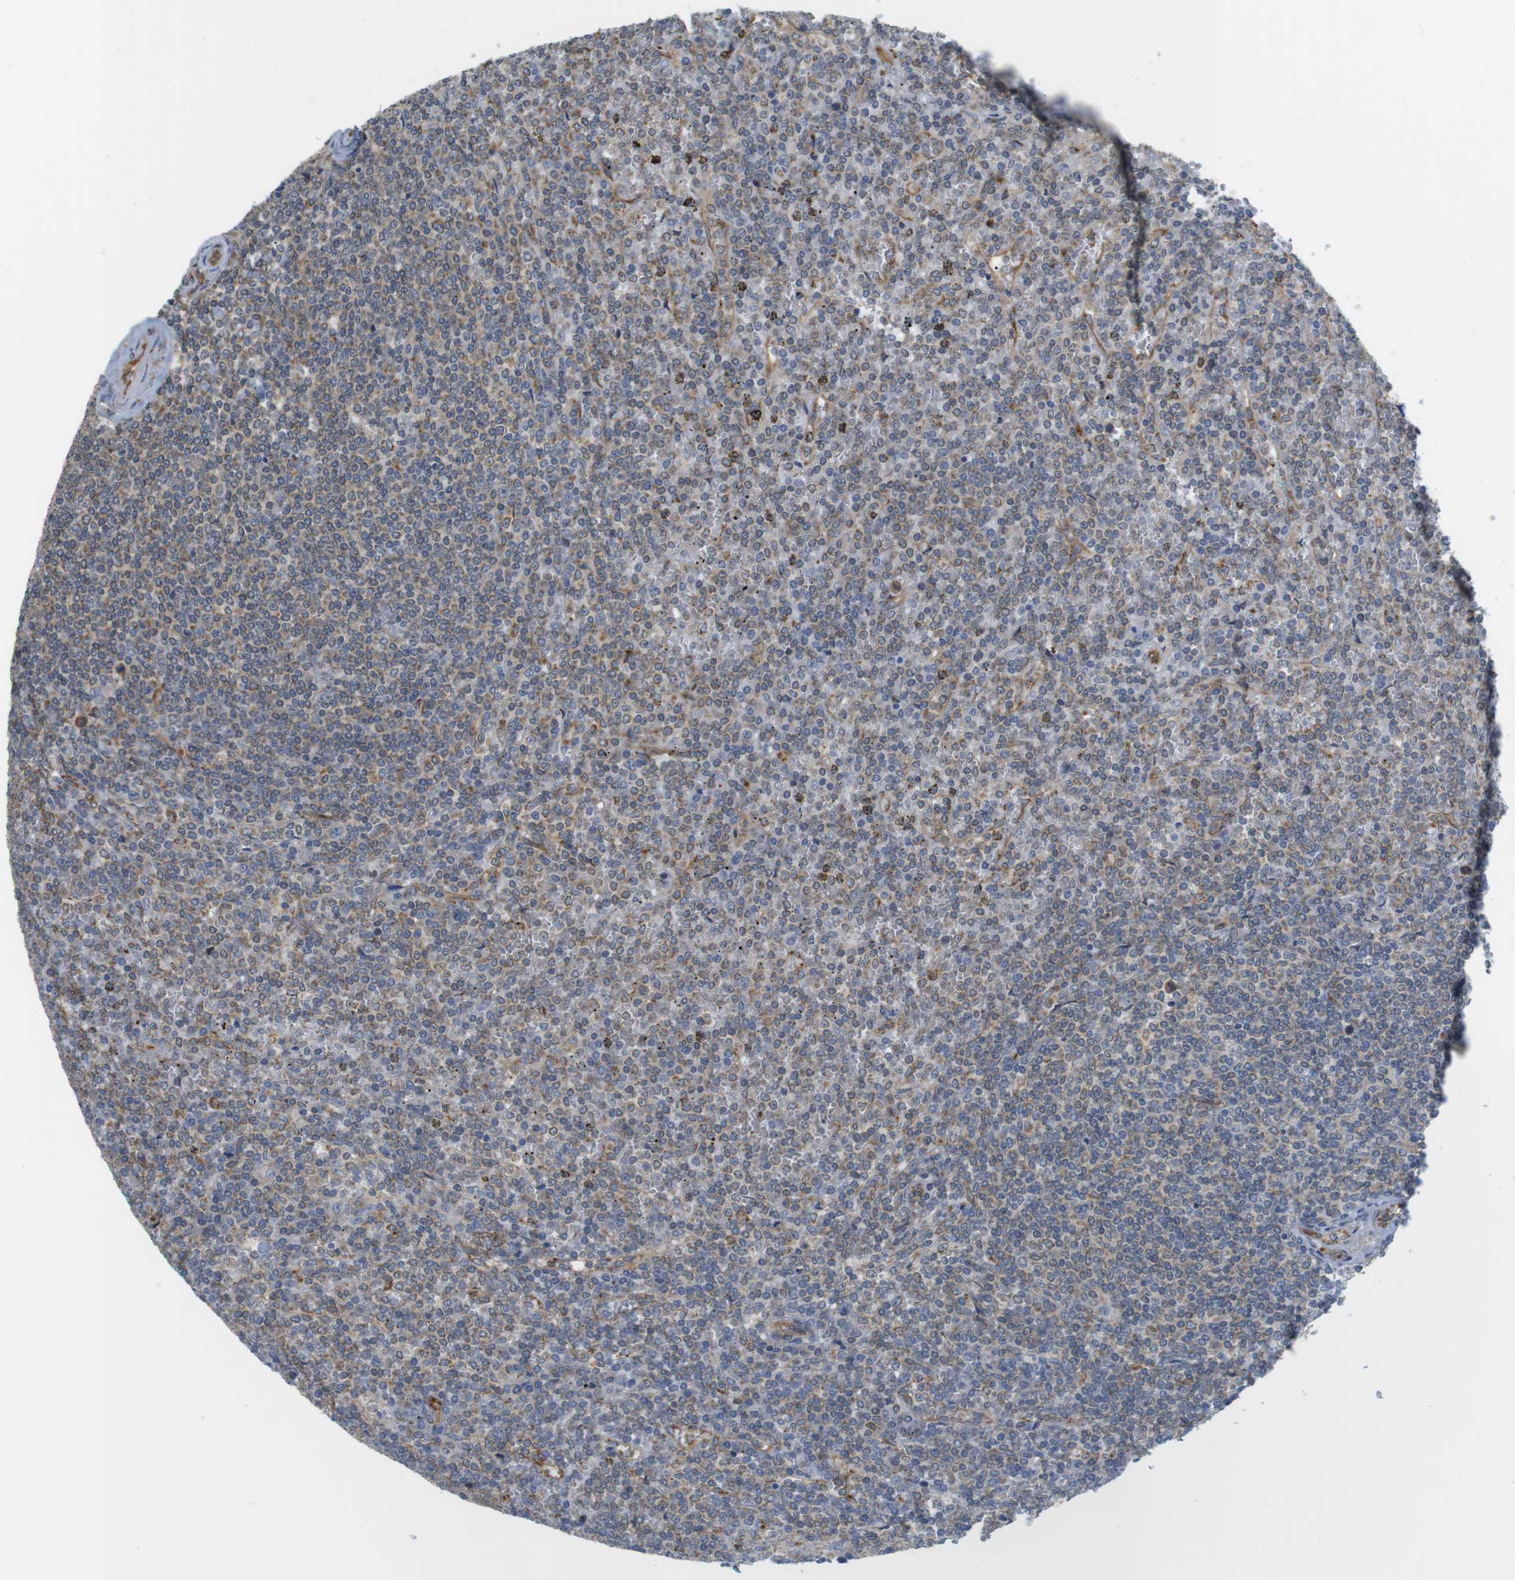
{"staining": {"intensity": "weak", "quantity": "25%-75%", "location": "cytoplasmic/membranous"}, "tissue": "lymphoma", "cell_type": "Tumor cells", "image_type": "cancer", "snomed": [{"axis": "morphology", "description": "Malignant lymphoma, non-Hodgkin's type, Low grade"}, {"axis": "topography", "description": "Spleen"}], "caption": "High-power microscopy captured an immunohistochemistry photomicrograph of malignant lymphoma, non-Hodgkin's type (low-grade), revealing weak cytoplasmic/membranous positivity in about 25%-75% of tumor cells.", "gene": "PCNX2", "patient": {"sex": "female", "age": 19}}